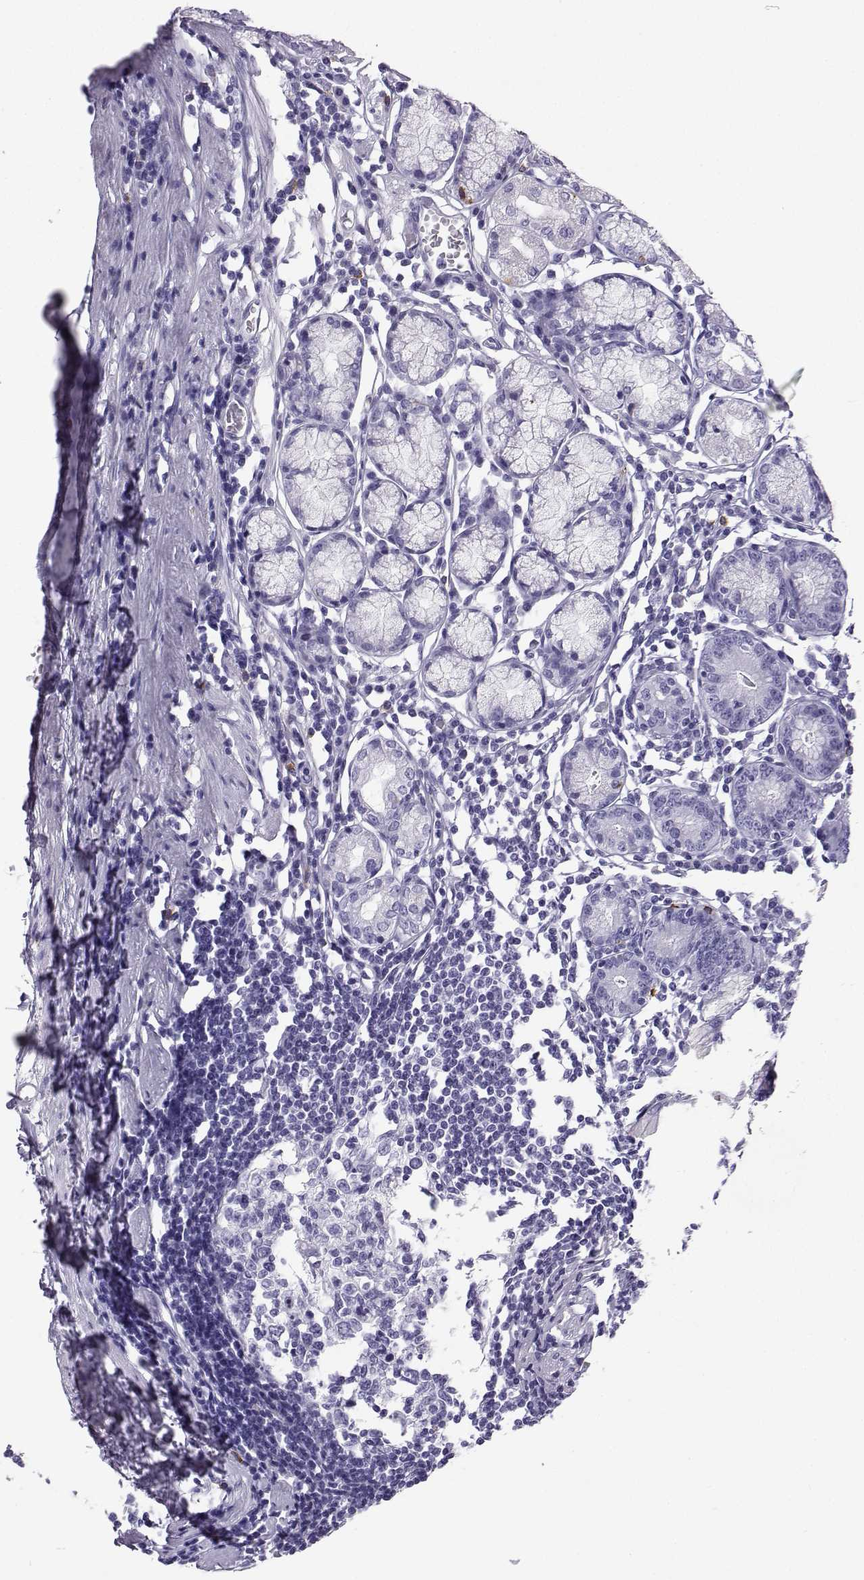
{"staining": {"intensity": "negative", "quantity": "none", "location": "none"}, "tissue": "stomach", "cell_type": "Glandular cells", "image_type": "normal", "snomed": [{"axis": "morphology", "description": "Normal tissue, NOS"}, {"axis": "topography", "description": "Stomach"}], "caption": "High magnification brightfield microscopy of unremarkable stomach stained with DAB (brown) and counterstained with hematoxylin (blue): glandular cells show no significant expression. The staining was performed using DAB to visualize the protein expression in brown, while the nuclei were stained in blue with hematoxylin (Magnification: 20x).", "gene": "SLC18A2", "patient": {"sex": "male", "age": 55}}